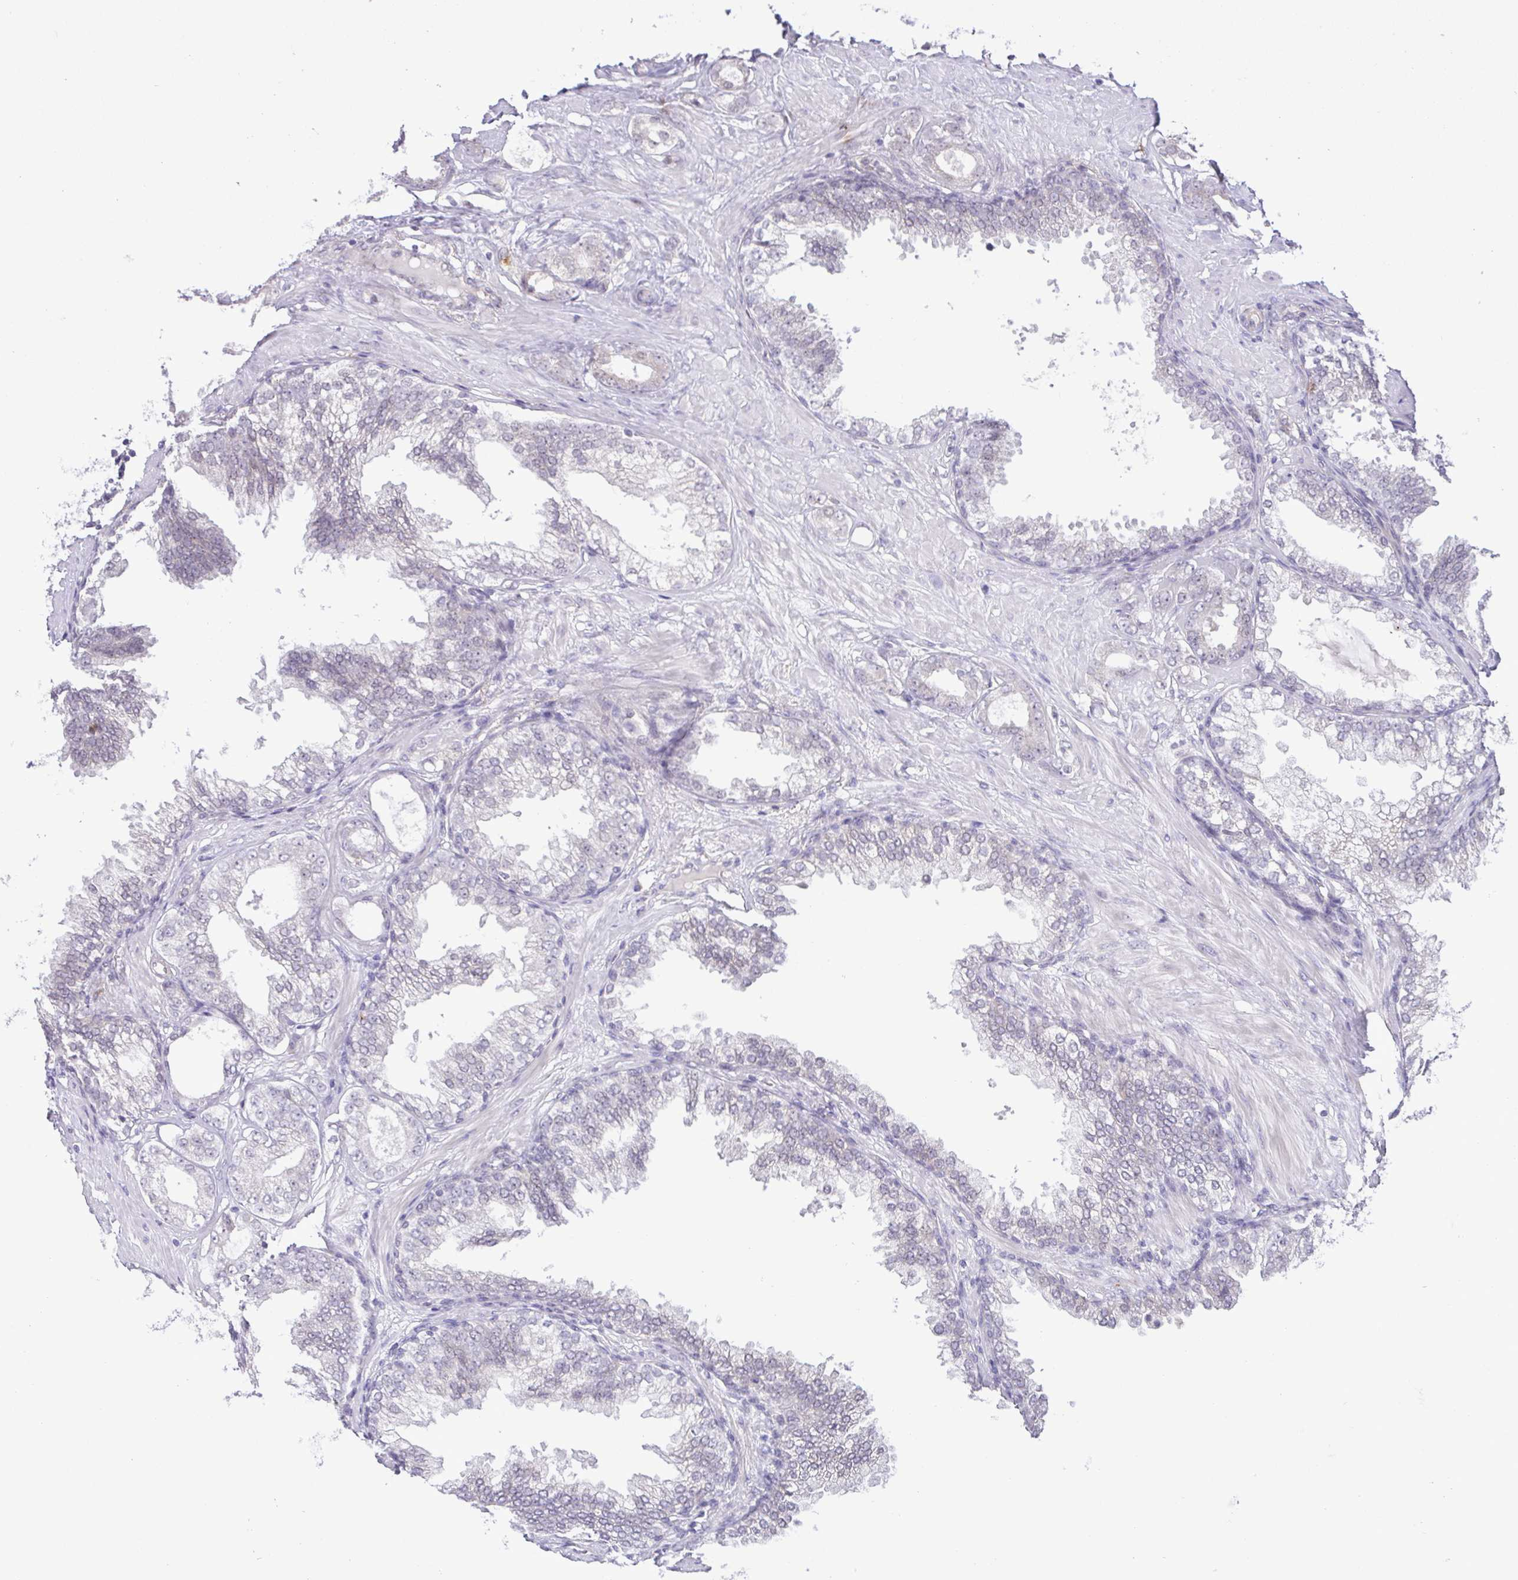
{"staining": {"intensity": "negative", "quantity": "none", "location": "none"}, "tissue": "prostate cancer", "cell_type": "Tumor cells", "image_type": "cancer", "snomed": [{"axis": "morphology", "description": "Adenocarcinoma, Low grade"}, {"axis": "topography", "description": "Prostate"}], "caption": "The photomicrograph displays no significant positivity in tumor cells of prostate cancer. (Brightfield microscopy of DAB IHC at high magnification).", "gene": "IL1RN", "patient": {"sex": "male", "age": 65}}